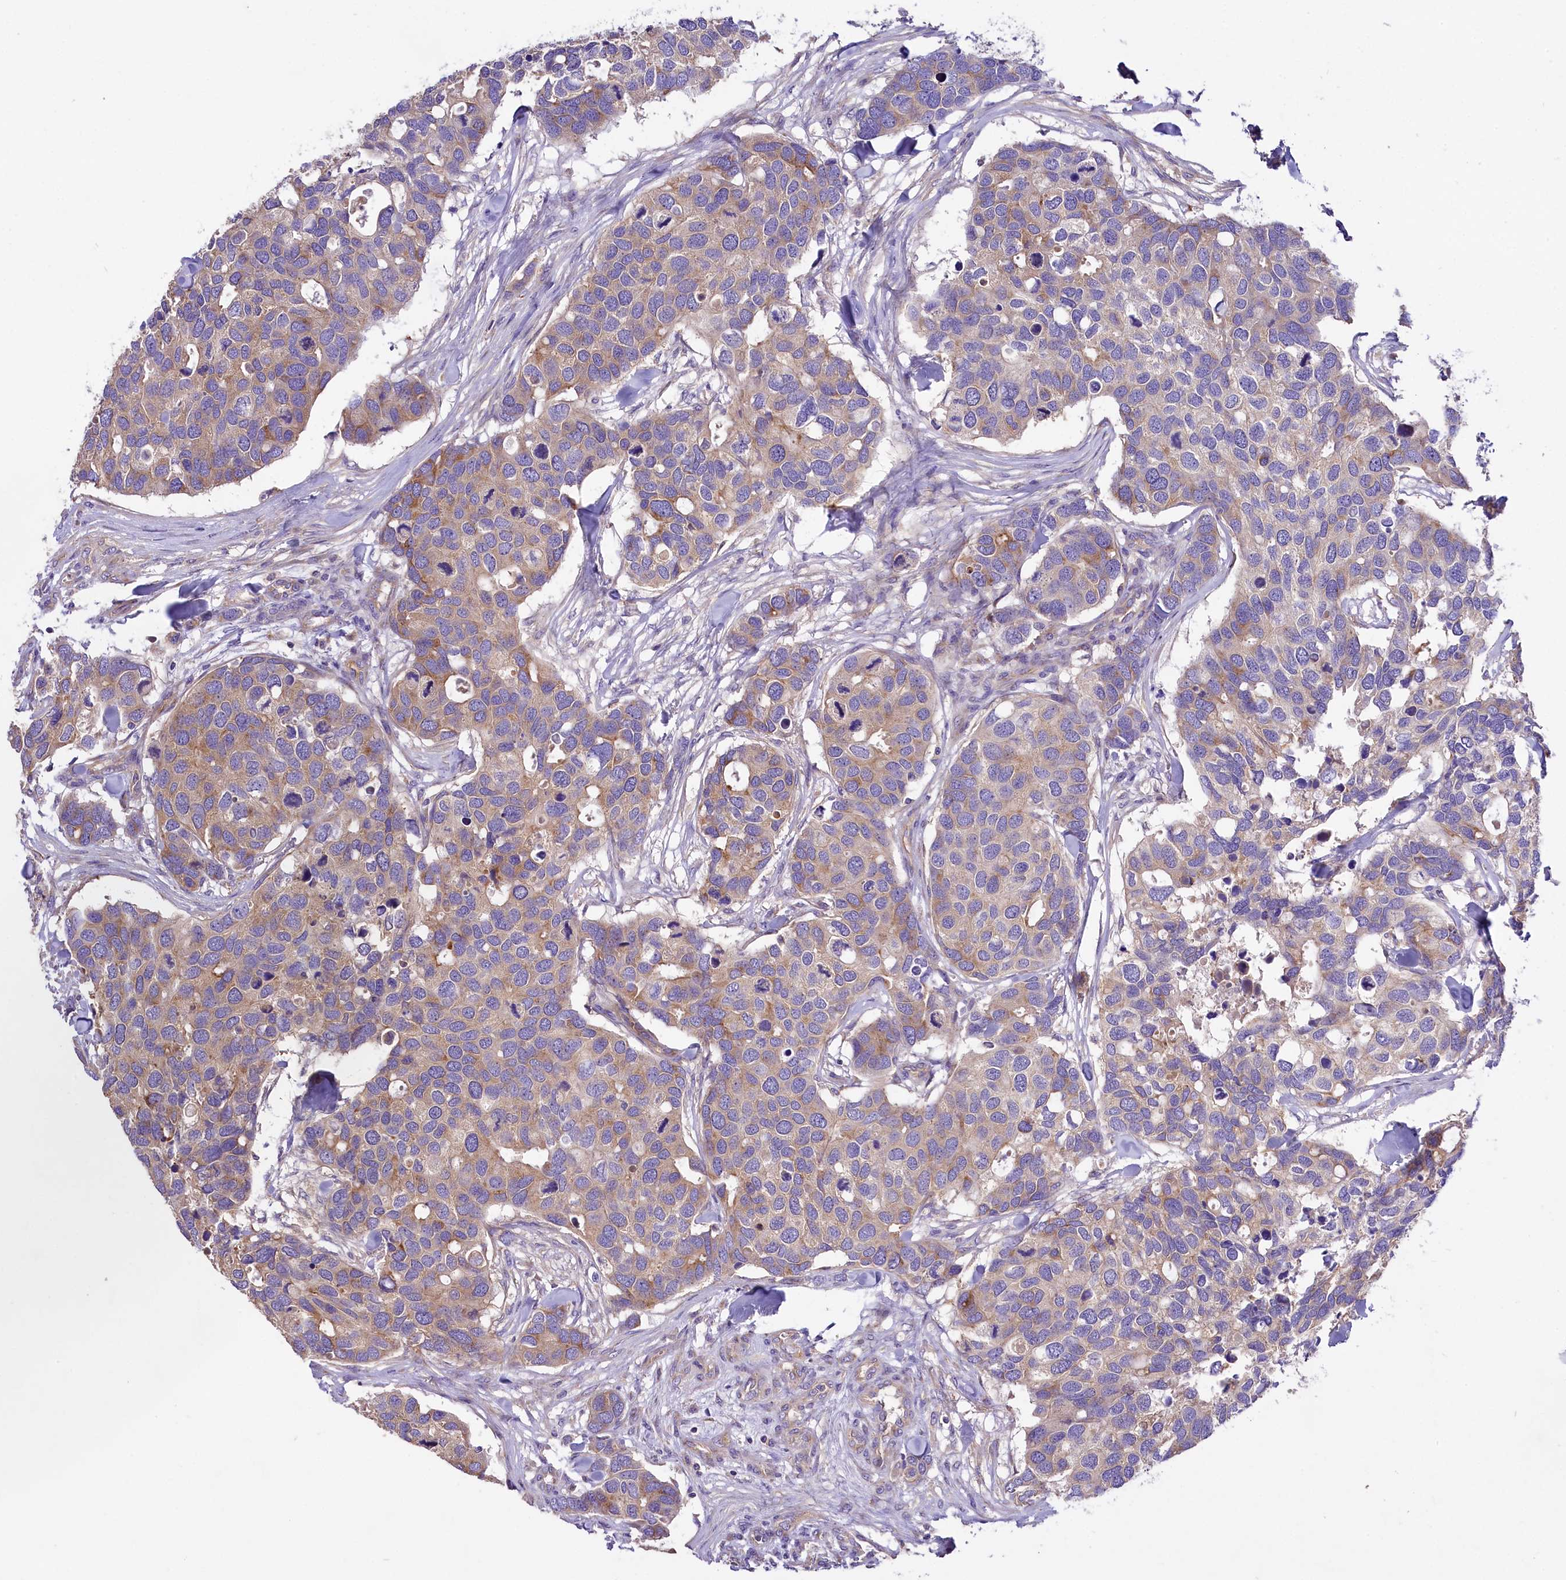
{"staining": {"intensity": "weak", "quantity": "25%-75%", "location": "cytoplasmic/membranous"}, "tissue": "breast cancer", "cell_type": "Tumor cells", "image_type": "cancer", "snomed": [{"axis": "morphology", "description": "Duct carcinoma"}, {"axis": "topography", "description": "Breast"}], "caption": "A brown stain labels weak cytoplasmic/membranous staining of a protein in human intraductal carcinoma (breast) tumor cells.", "gene": "PEMT", "patient": {"sex": "female", "age": 83}}